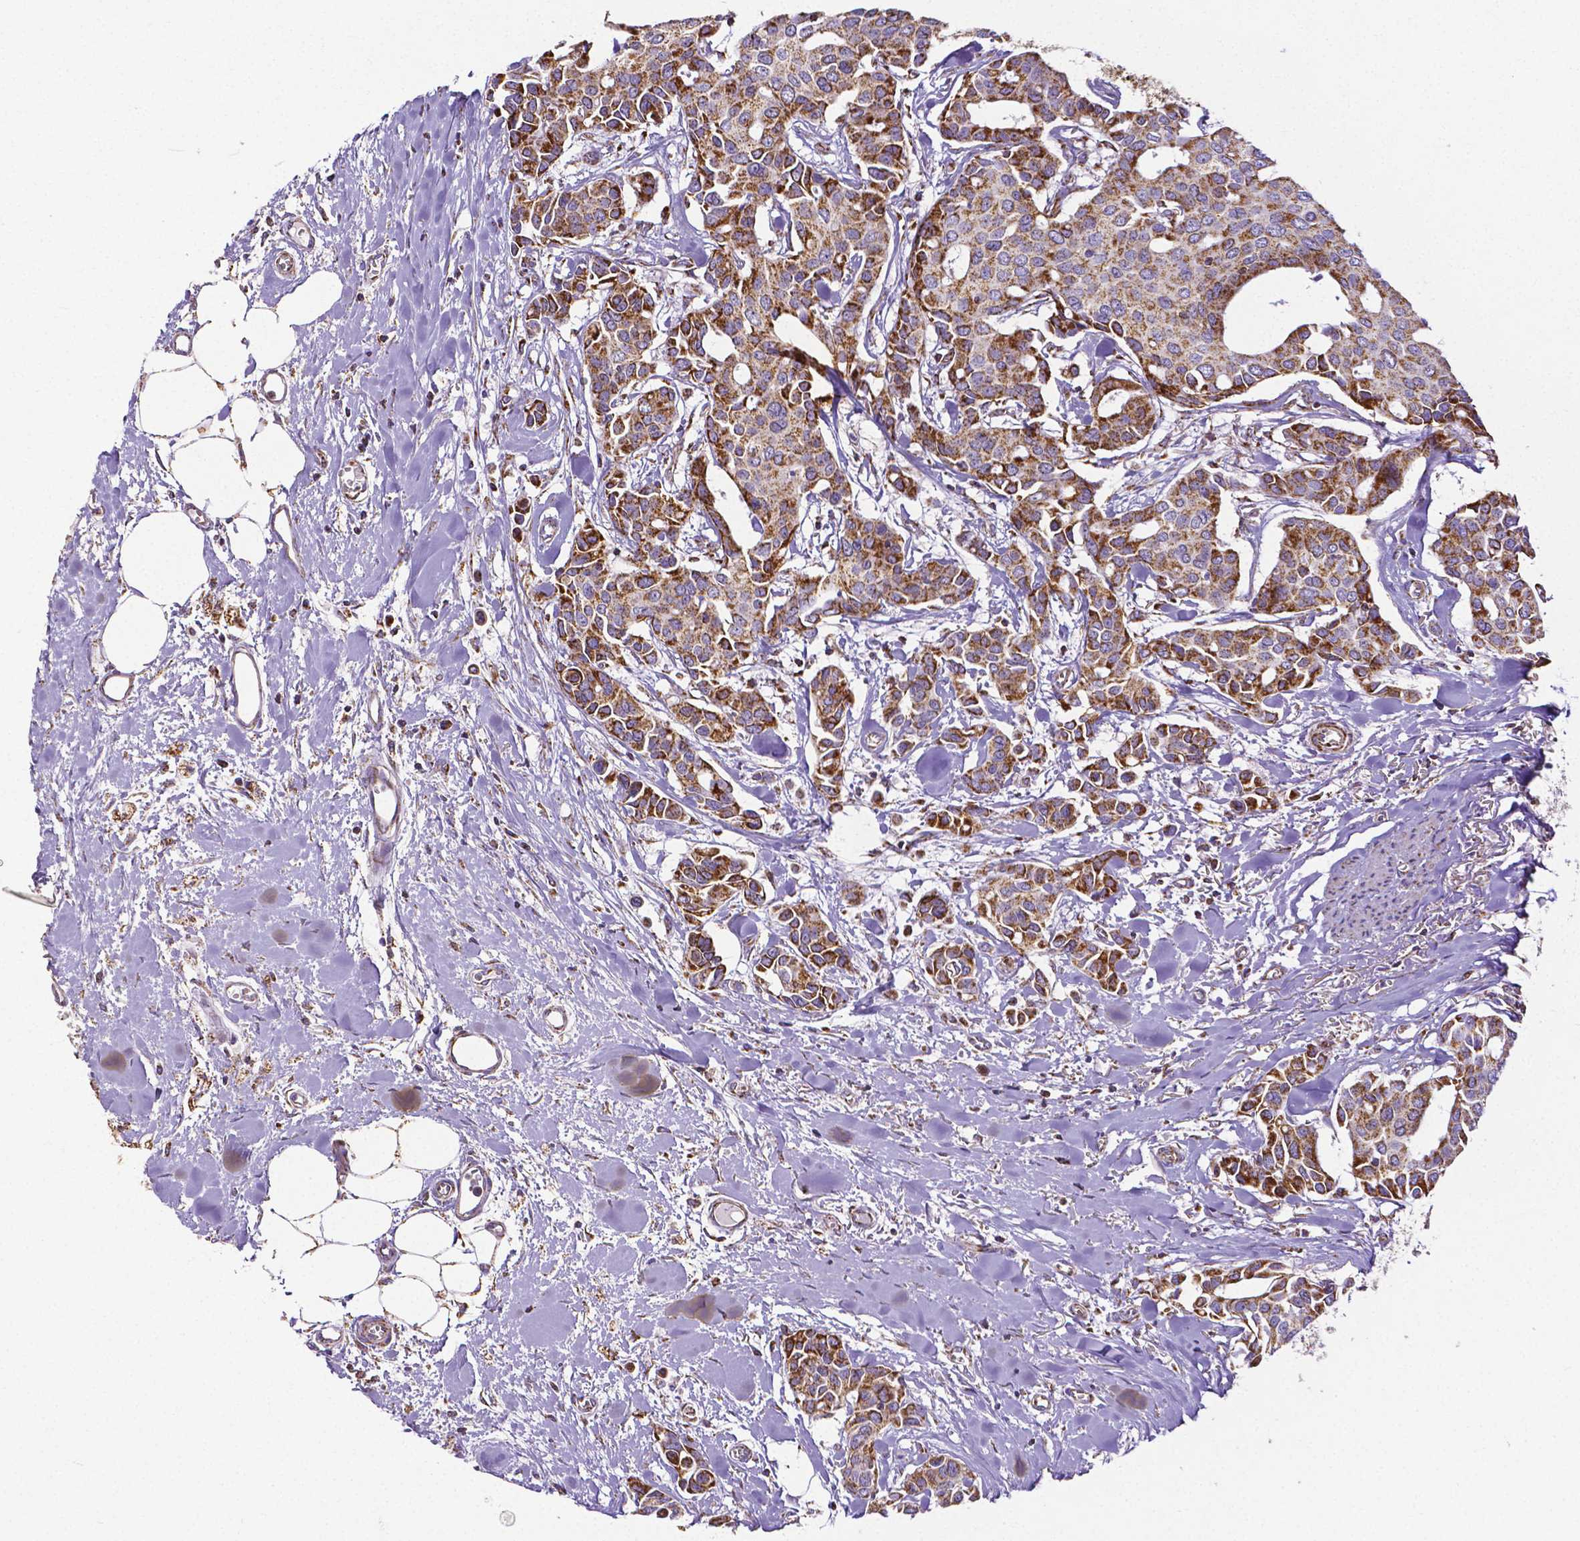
{"staining": {"intensity": "moderate", "quantity": ">75%", "location": "cytoplasmic/membranous"}, "tissue": "breast cancer", "cell_type": "Tumor cells", "image_type": "cancer", "snomed": [{"axis": "morphology", "description": "Duct carcinoma"}, {"axis": "topography", "description": "Breast"}], "caption": "Immunohistochemical staining of breast cancer displays medium levels of moderate cytoplasmic/membranous expression in approximately >75% of tumor cells.", "gene": "MACC1", "patient": {"sex": "female", "age": 54}}